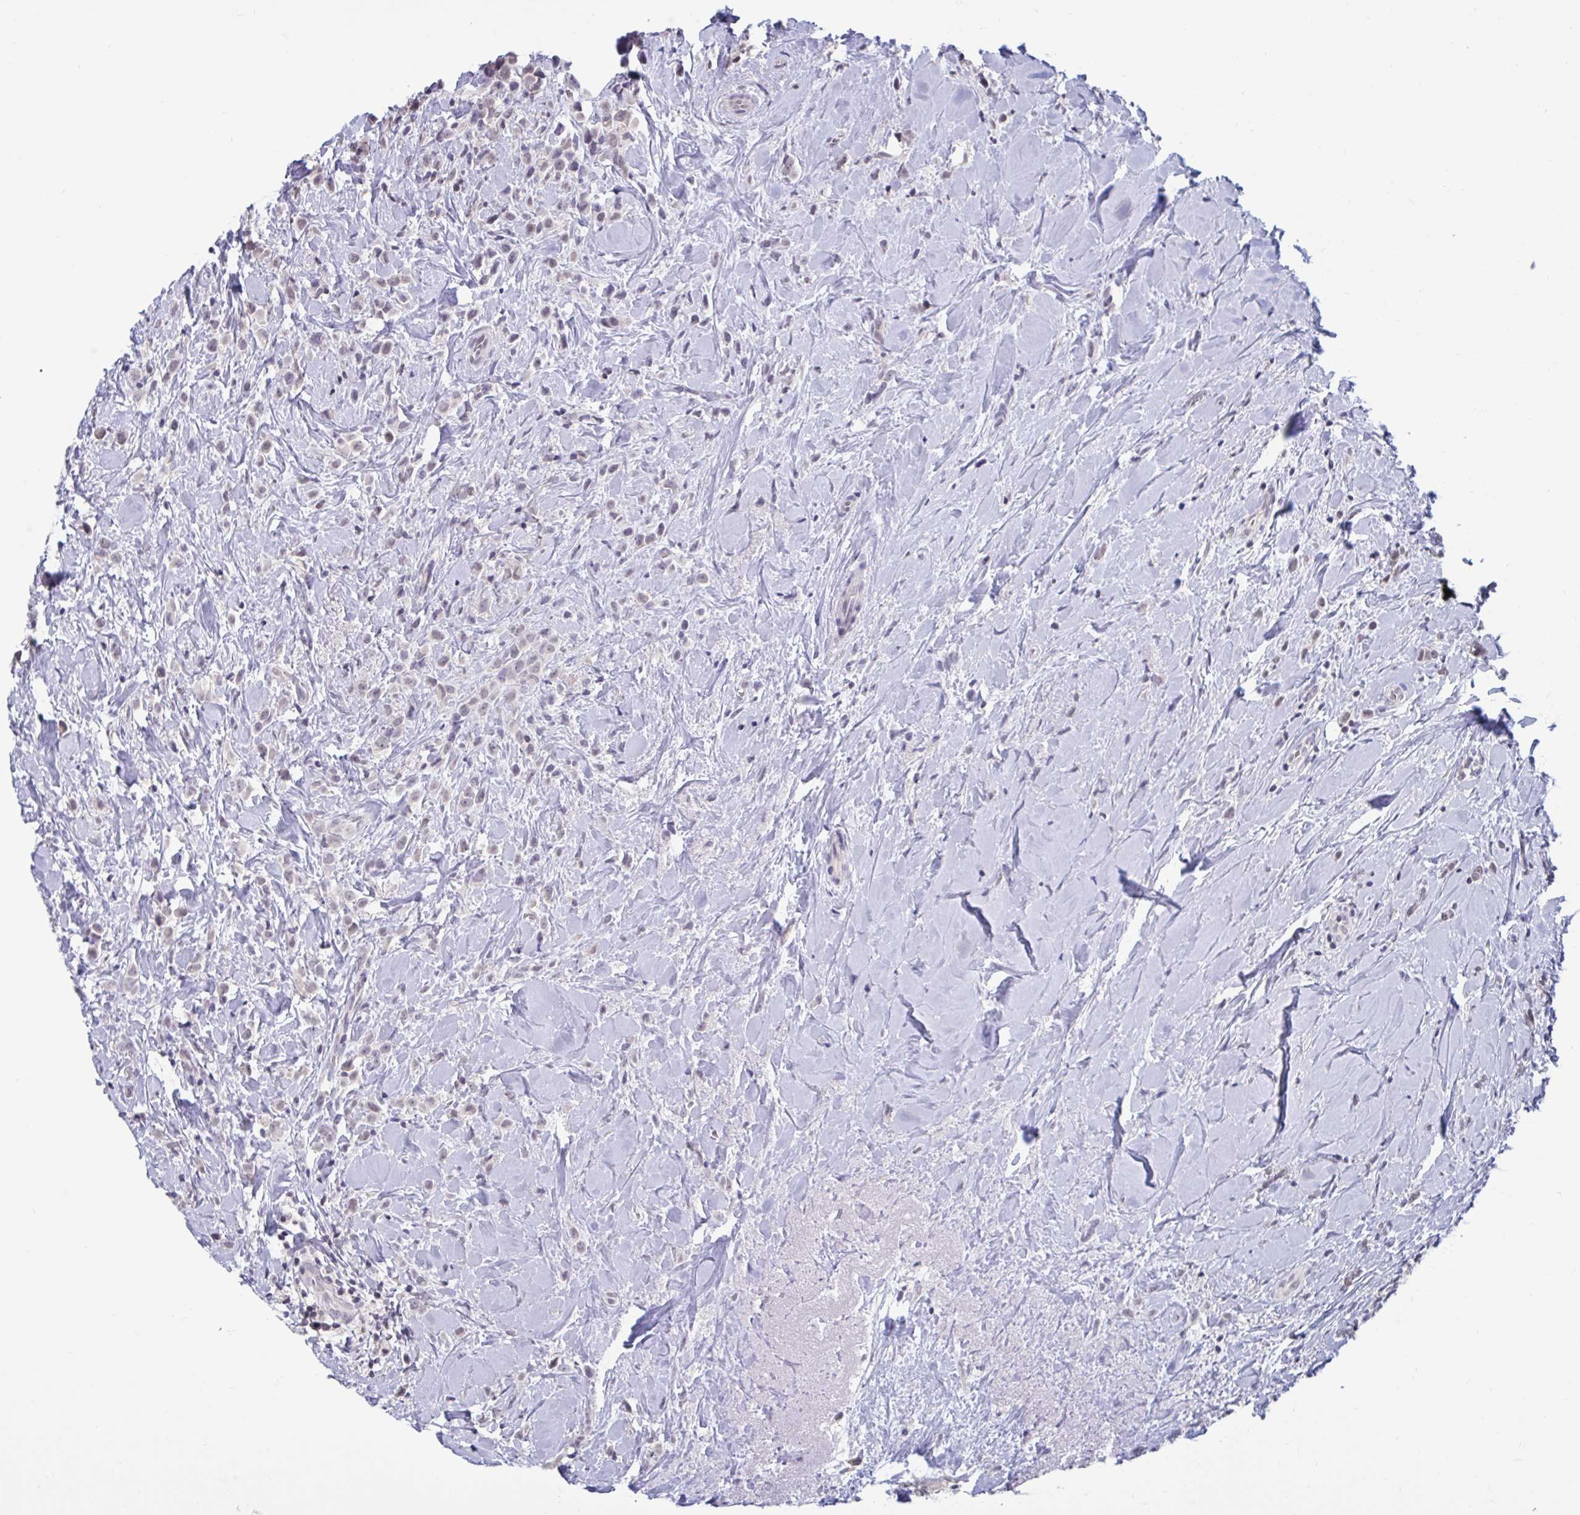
{"staining": {"intensity": "weak", "quantity": "25%-75%", "location": "nuclear"}, "tissue": "breast cancer", "cell_type": "Tumor cells", "image_type": "cancer", "snomed": [{"axis": "morphology", "description": "Duct carcinoma"}, {"axis": "topography", "description": "Breast"}], "caption": "Brown immunohistochemical staining in breast cancer demonstrates weak nuclear expression in about 25%-75% of tumor cells. (DAB = brown stain, brightfield microscopy at high magnification).", "gene": "ARPP19", "patient": {"sex": "female", "age": 80}}